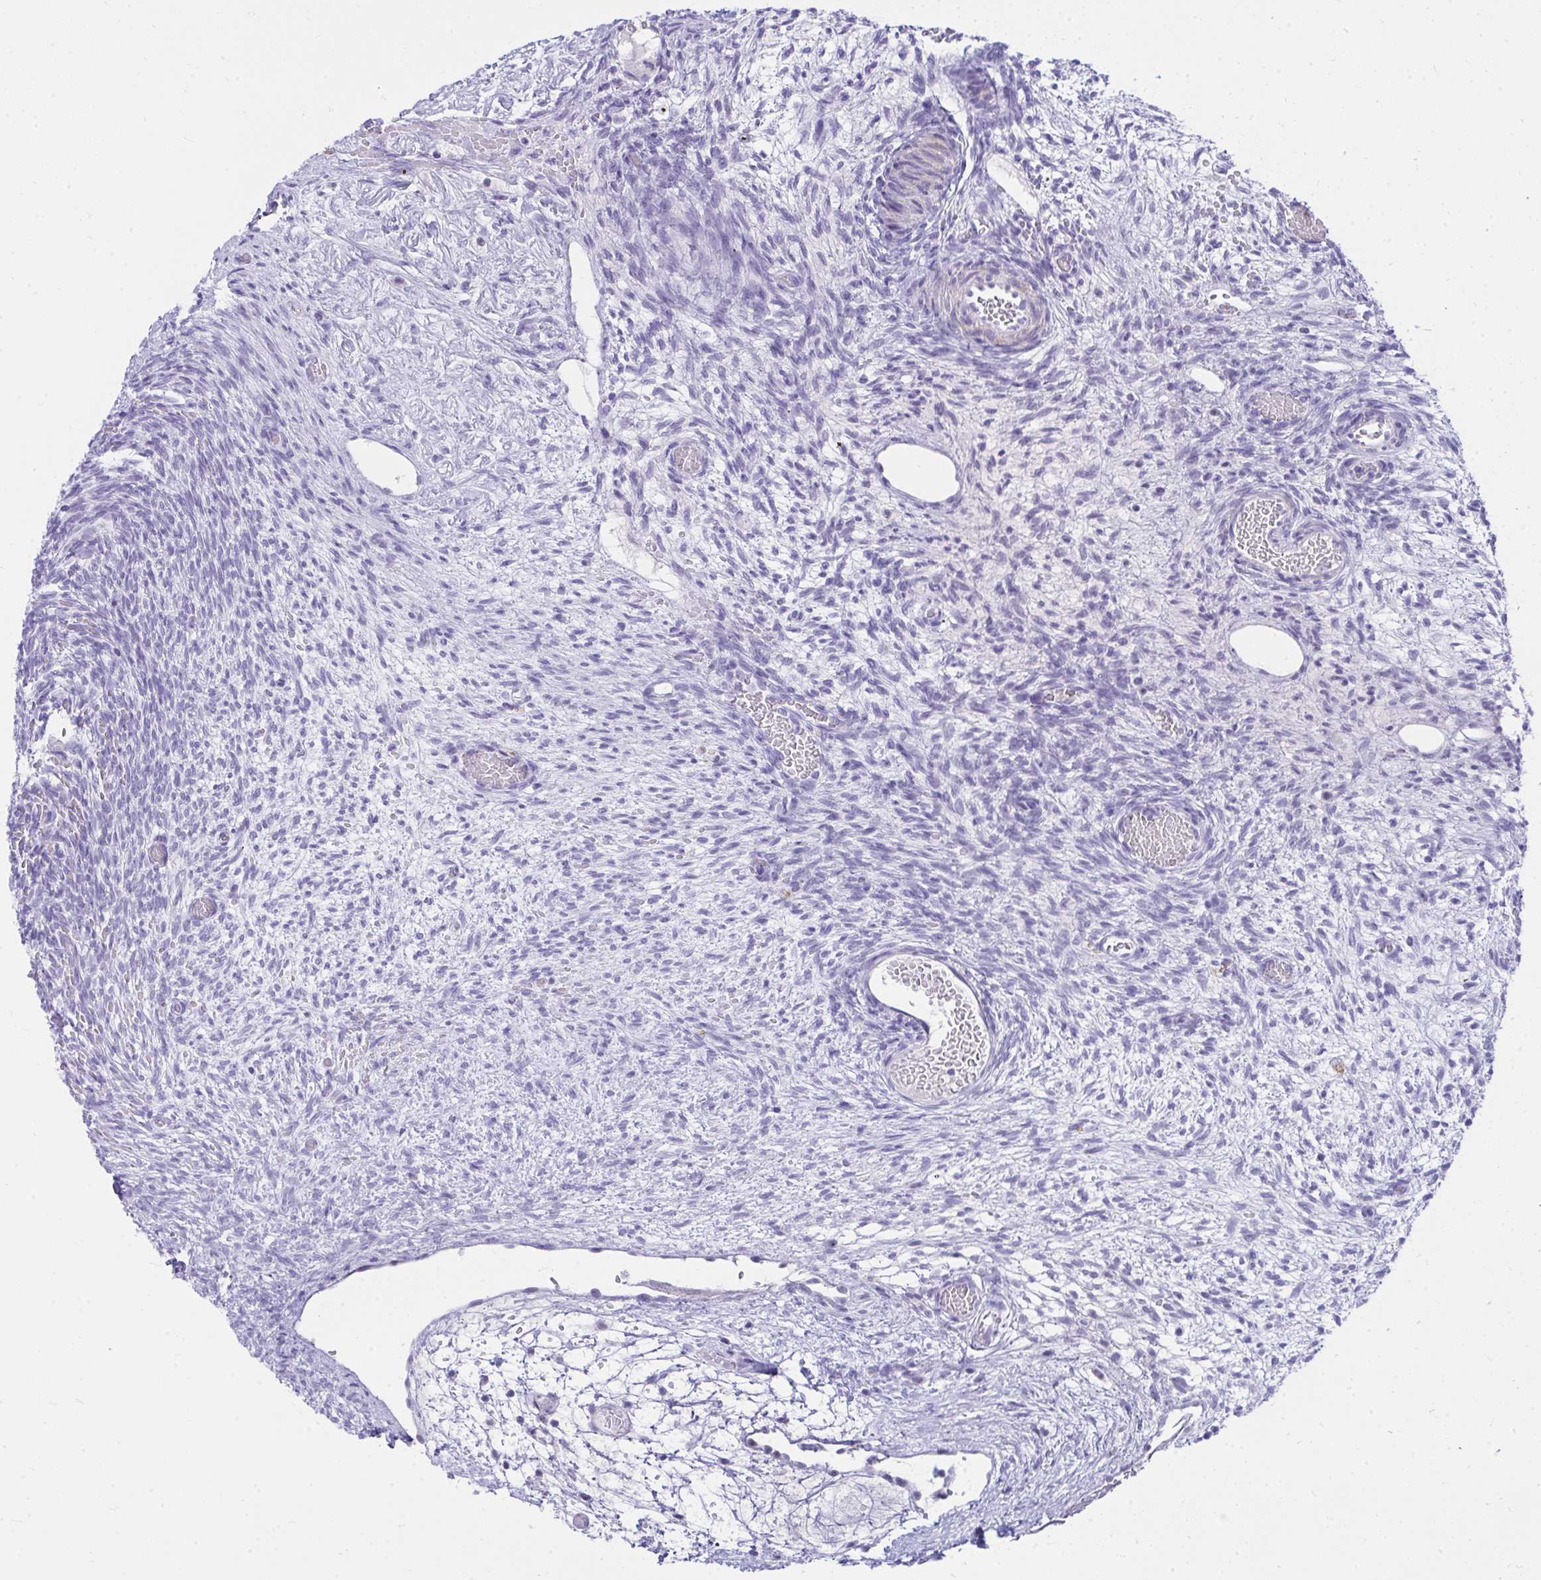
{"staining": {"intensity": "negative", "quantity": "none", "location": "none"}, "tissue": "ovary", "cell_type": "Follicle cells", "image_type": "normal", "snomed": [{"axis": "morphology", "description": "Normal tissue, NOS"}, {"axis": "topography", "description": "Ovary"}], "caption": "Immunohistochemistry of unremarkable ovary displays no expression in follicle cells.", "gene": "OR5F1", "patient": {"sex": "female", "age": 67}}